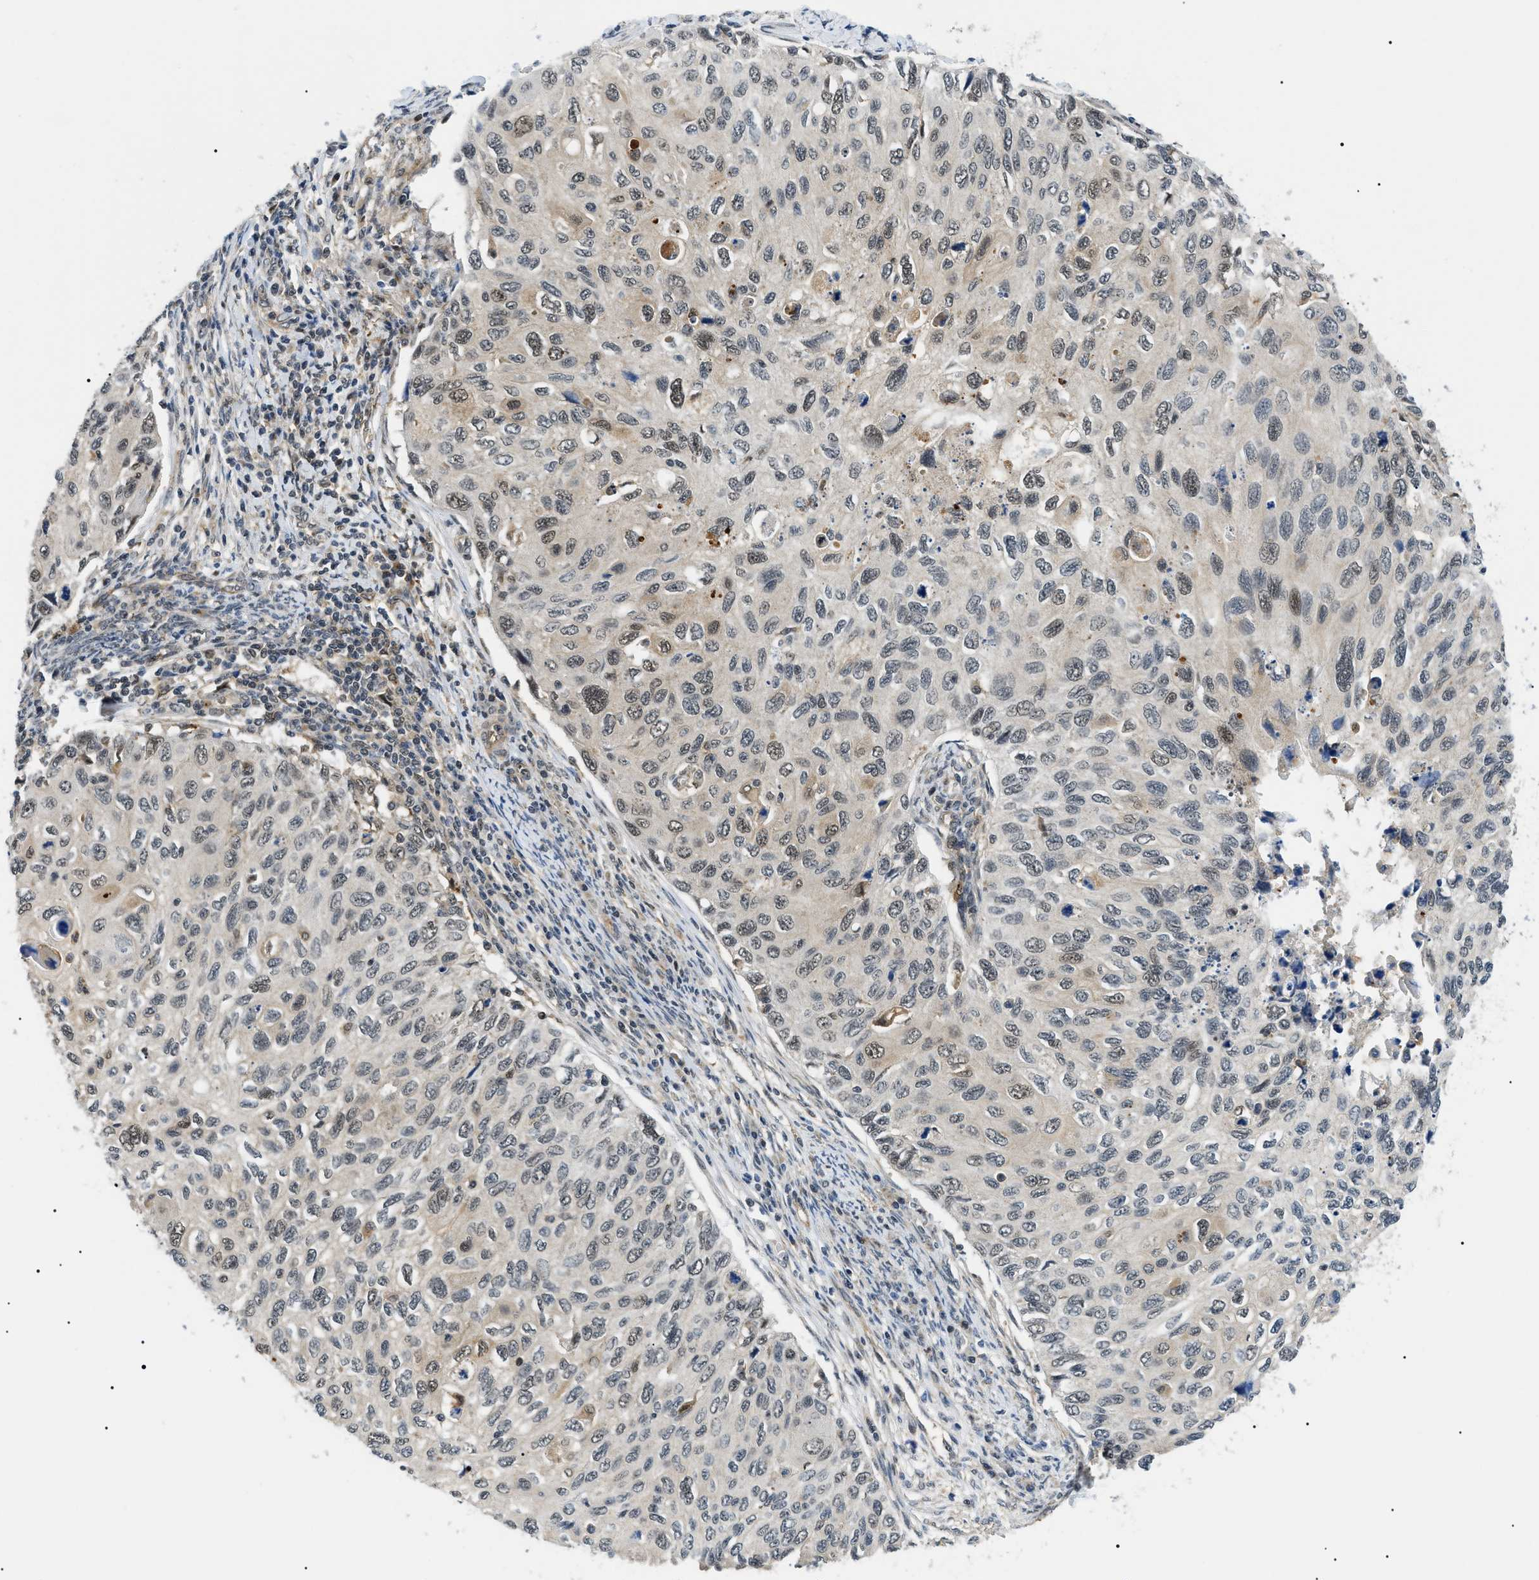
{"staining": {"intensity": "moderate", "quantity": ">75%", "location": "nuclear"}, "tissue": "cervical cancer", "cell_type": "Tumor cells", "image_type": "cancer", "snomed": [{"axis": "morphology", "description": "Squamous cell carcinoma, NOS"}, {"axis": "topography", "description": "Cervix"}], "caption": "This micrograph reveals cervical squamous cell carcinoma stained with immunohistochemistry to label a protein in brown. The nuclear of tumor cells show moderate positivity for the protein. Nuclei are counter-stained blue.", "gene": "RBM15", "patient": {"sex": "female", "age": 70}}